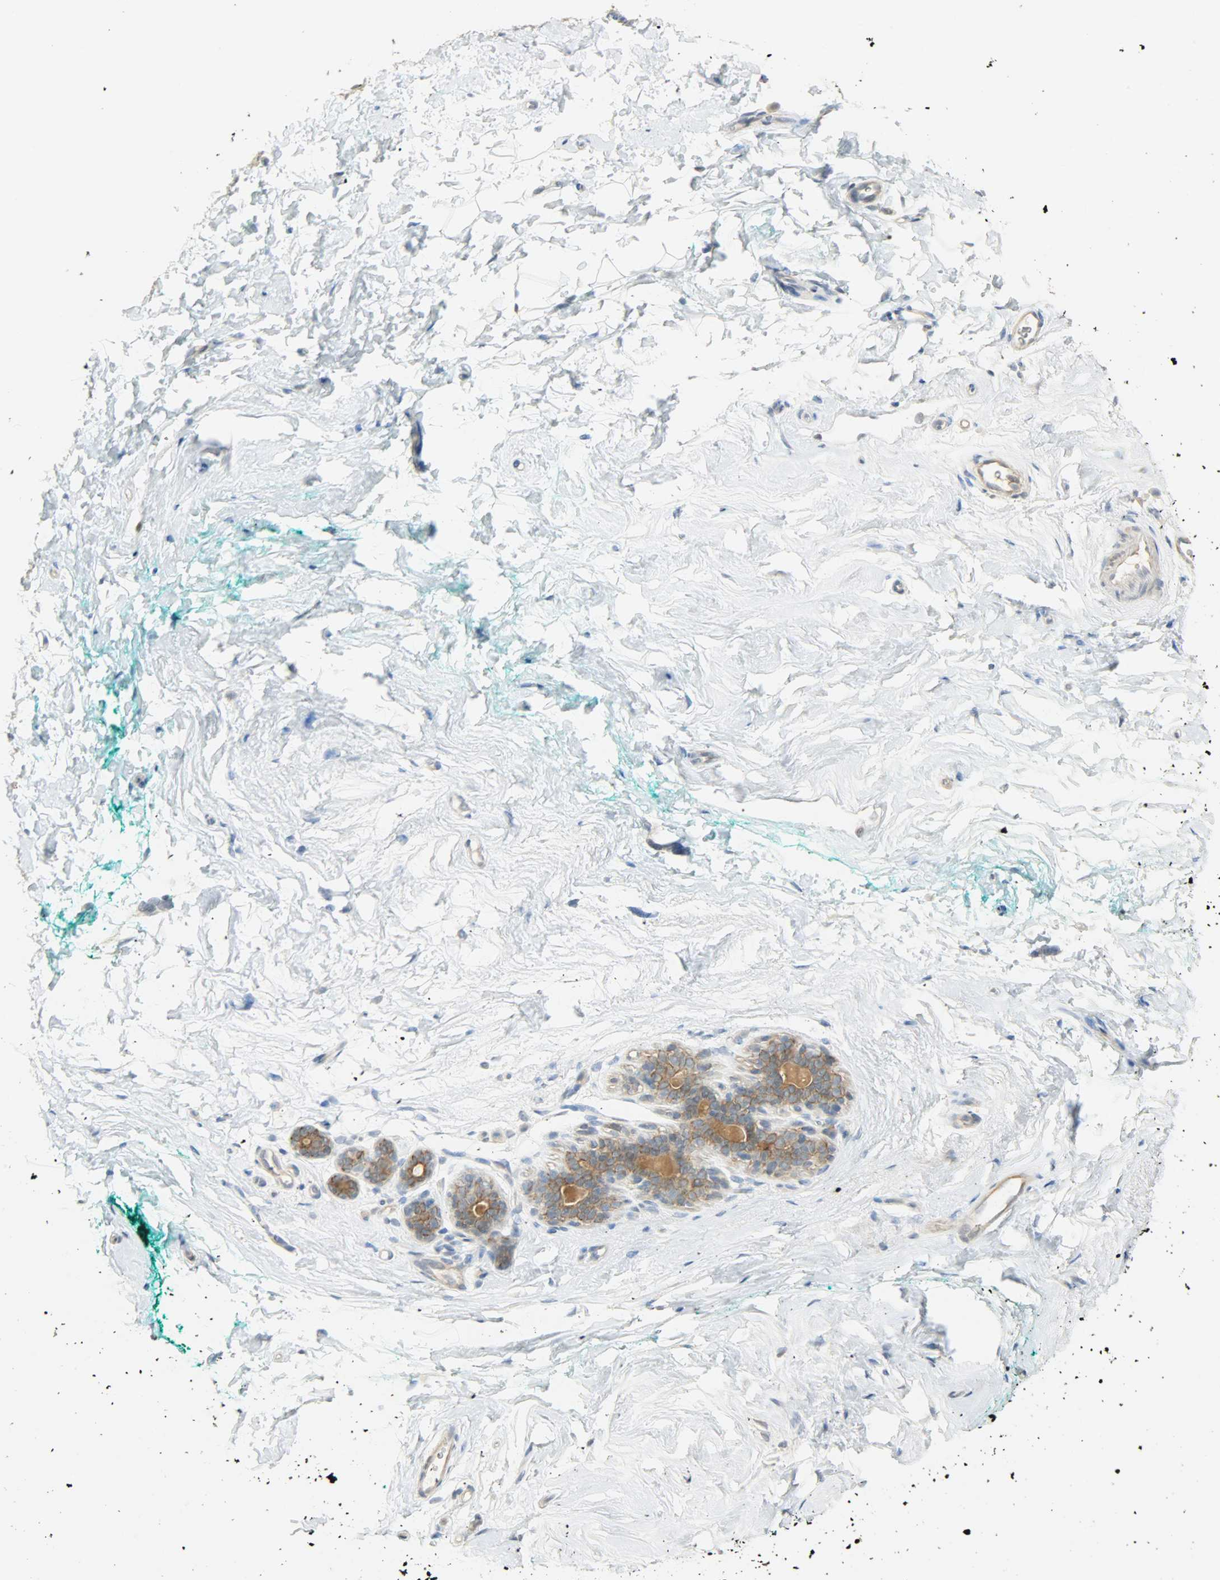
{"staining": {"intensity": "negative", "quantity": "none", "location": "cytoplasmic/membranous"}, "tissue": "breast", "cell_type": "Adipocytes", "image_type": "normal", "snomed": [{"axis": "morphology", "description": "Normal tissue, NOS"}, {"axis": "topography", "description": "Breast"}], "caption": "This is a histopathology image of immunohistochemistry (IHC) staining of normal breast, which shows no positivity in adipocytes. Nuclei are stained in blue.", "gene": "USP13", "patient": {"sex": "female", "age": 52}}